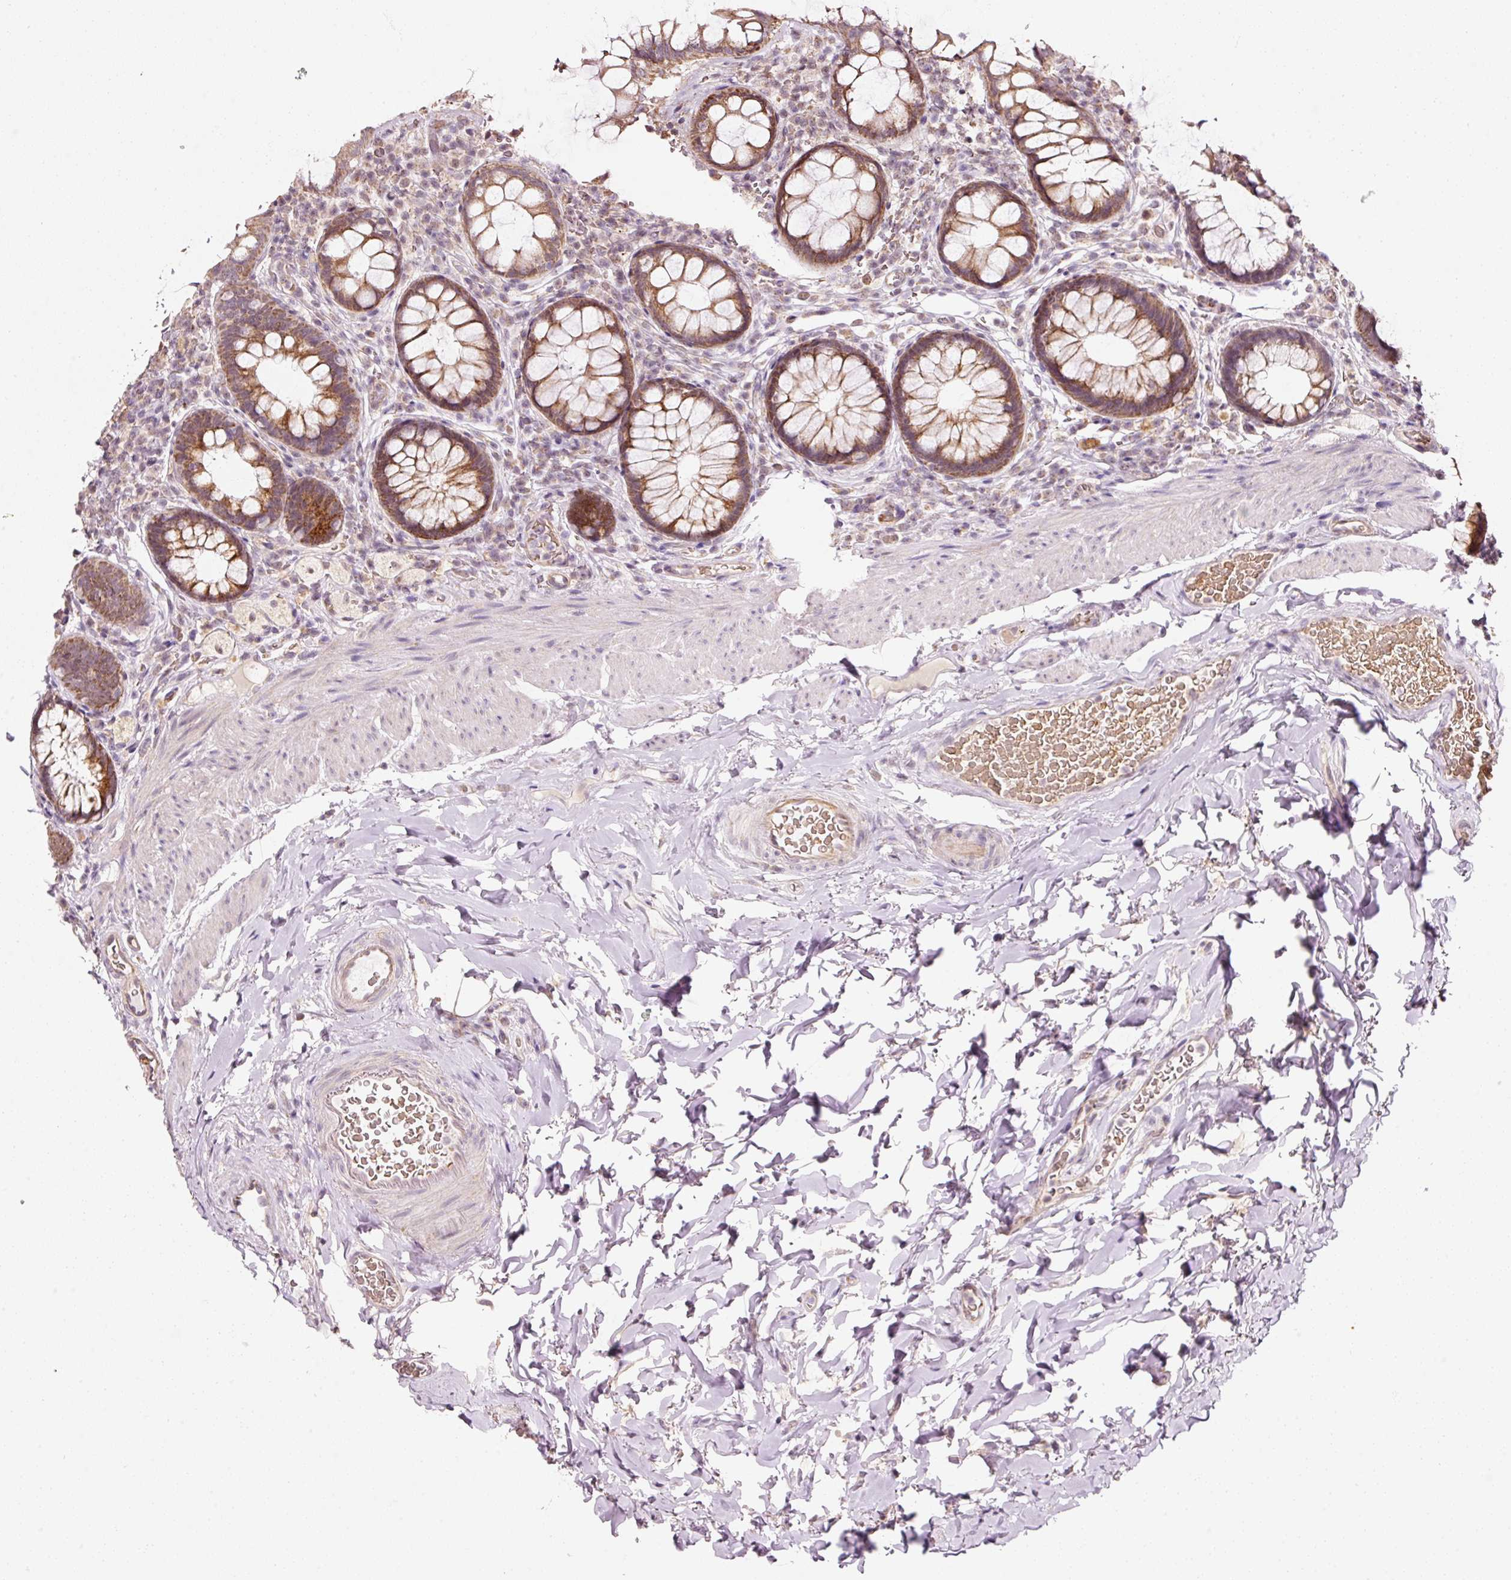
{"staining": {"intensity": "moderate", "quantity": ">75%", "location": "cytoplasmic/membranous"}, "tissue": "rectum", "cell_type": "Glandular cells", "image_type": "normal", "snomed": [{"axis": "morphology", "description": "Normal tissue, NOS"}, {"axis": "topography", "description": "Rectum"}], "caption": "Immunohistochemistry (IHC) image of benign rectum: rectum stained using IHC reveals medium levels of moderate protein expression localized specifically in the cytoplasmic/membranous of glandular cells, appearing as a cytoplasmic/membranous brown color.", "gene": "ZNF460", "patient": {"sex": "female", "age": 69}}